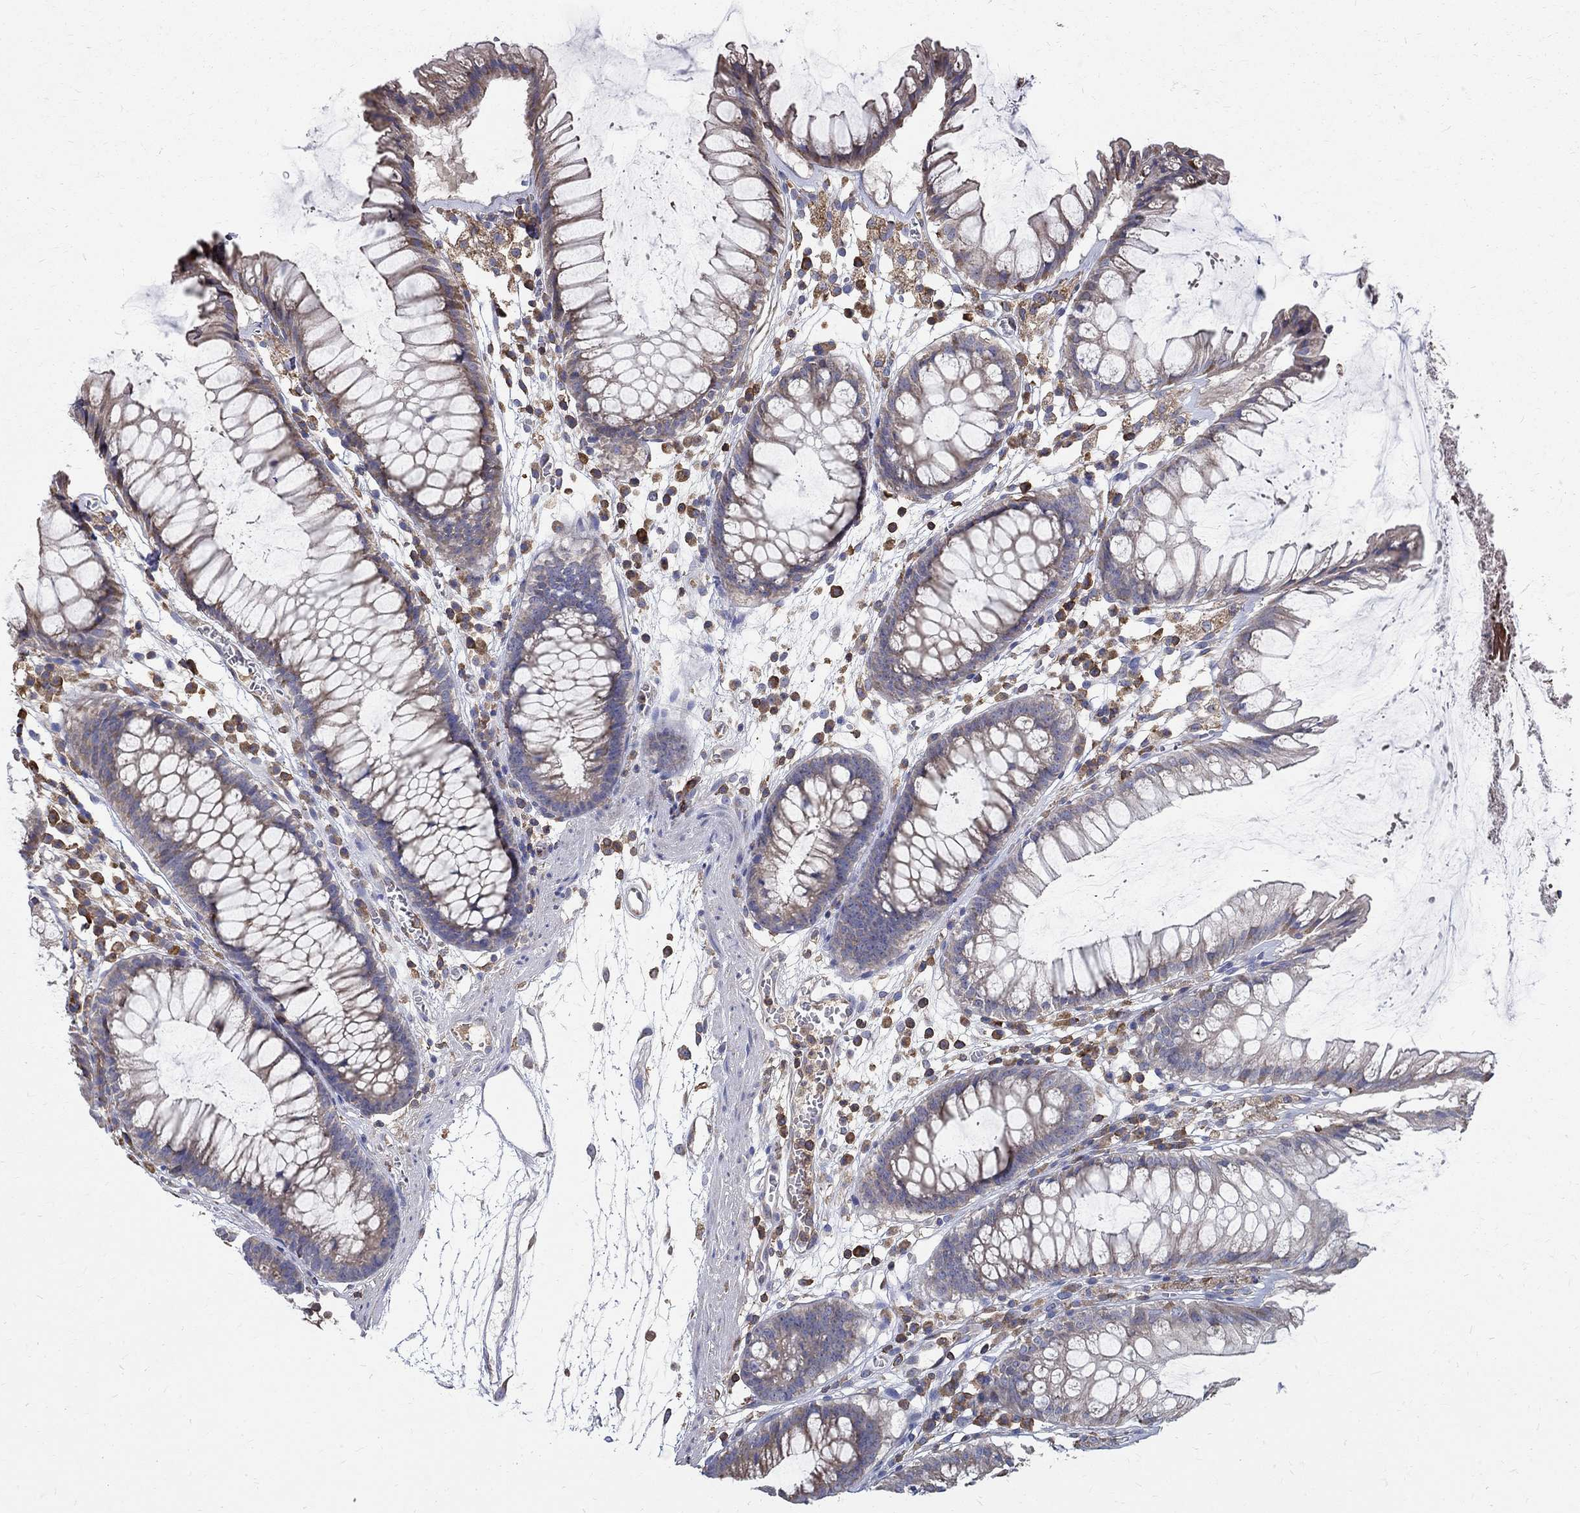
{"staining": {"intensity": "negative", "quantity": "none", "location": "none"}, "tissue": "colon", "cell_type": "Endothelial cells", "image_type": "normal", "snomed": [{"axis": "morphology", "description": "Normal tissue, NOS"}, {"axis": "morphology", "description": "Adenocarcinoma, NOS"}, {"axis": "topography", "description": "Colon"}], "caption": "Immunohistochemistry (IHC) histopathology image of unremarkable colon: colon stained with DAB displays no significant protein expression in endothelial cells. The staining is performed using DAB brown chromogen with nuclei counter-stained in using hematoxylin.", "gene": "AGAP2", "patient": {"sex": "male", "age": 65}}